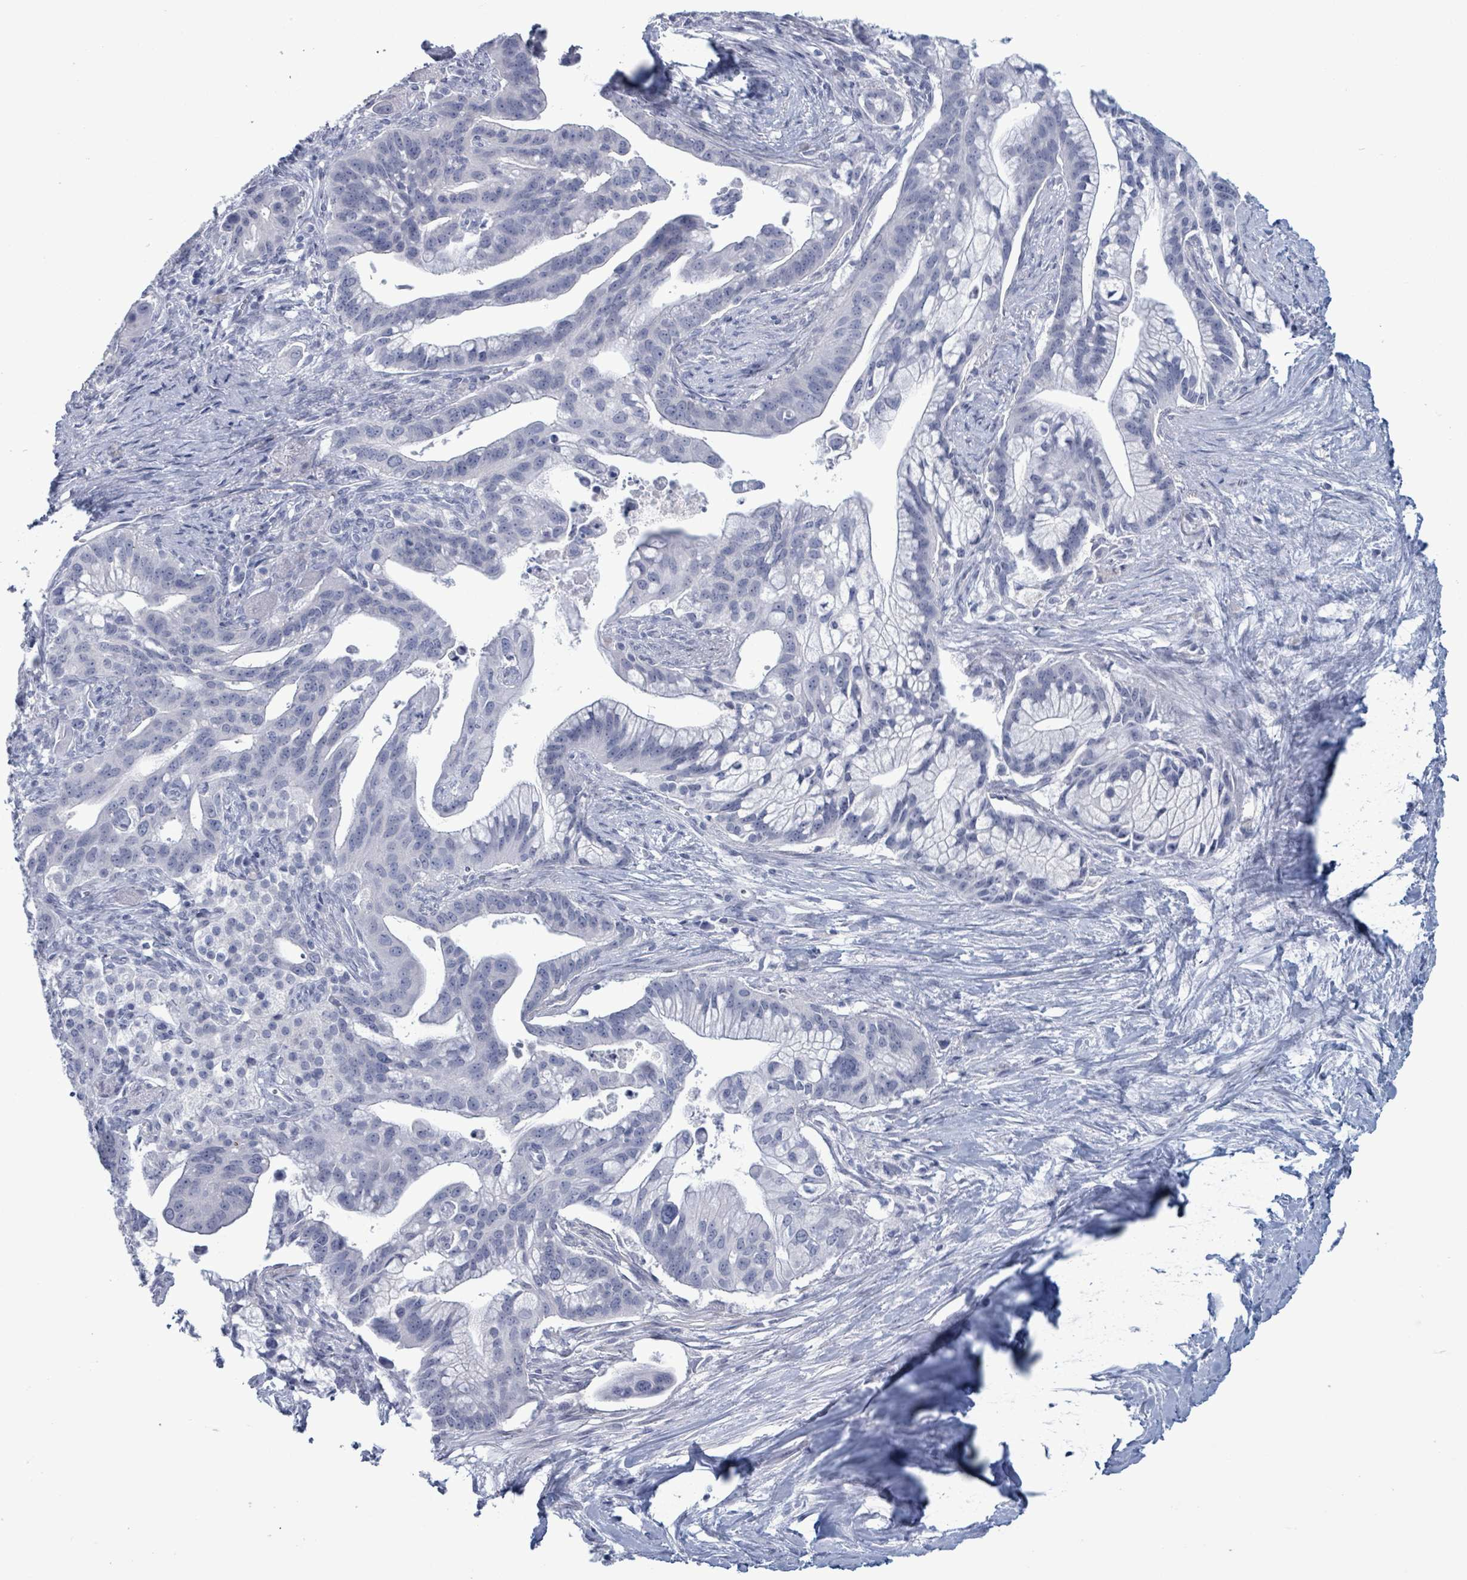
{"staining": {"intensity": "negative", "quantity": "none", "location": "none"}, "tissue": "pancreatic cancer", "cell_type": "Tumor cells", "image_type": "cancer", "snomed": [{"axis": "morphology", "description": "Adenocarcinoma, NOS"}, {"axis": "topography", "description": "Pancreas"}], "caption": "This is an IHC histopathology image of human pancreatic adenocarcinoma. There is no staining in tumor cells.", "gene": "ZNF771", "patient": {"sex": "male", "age": 68}}